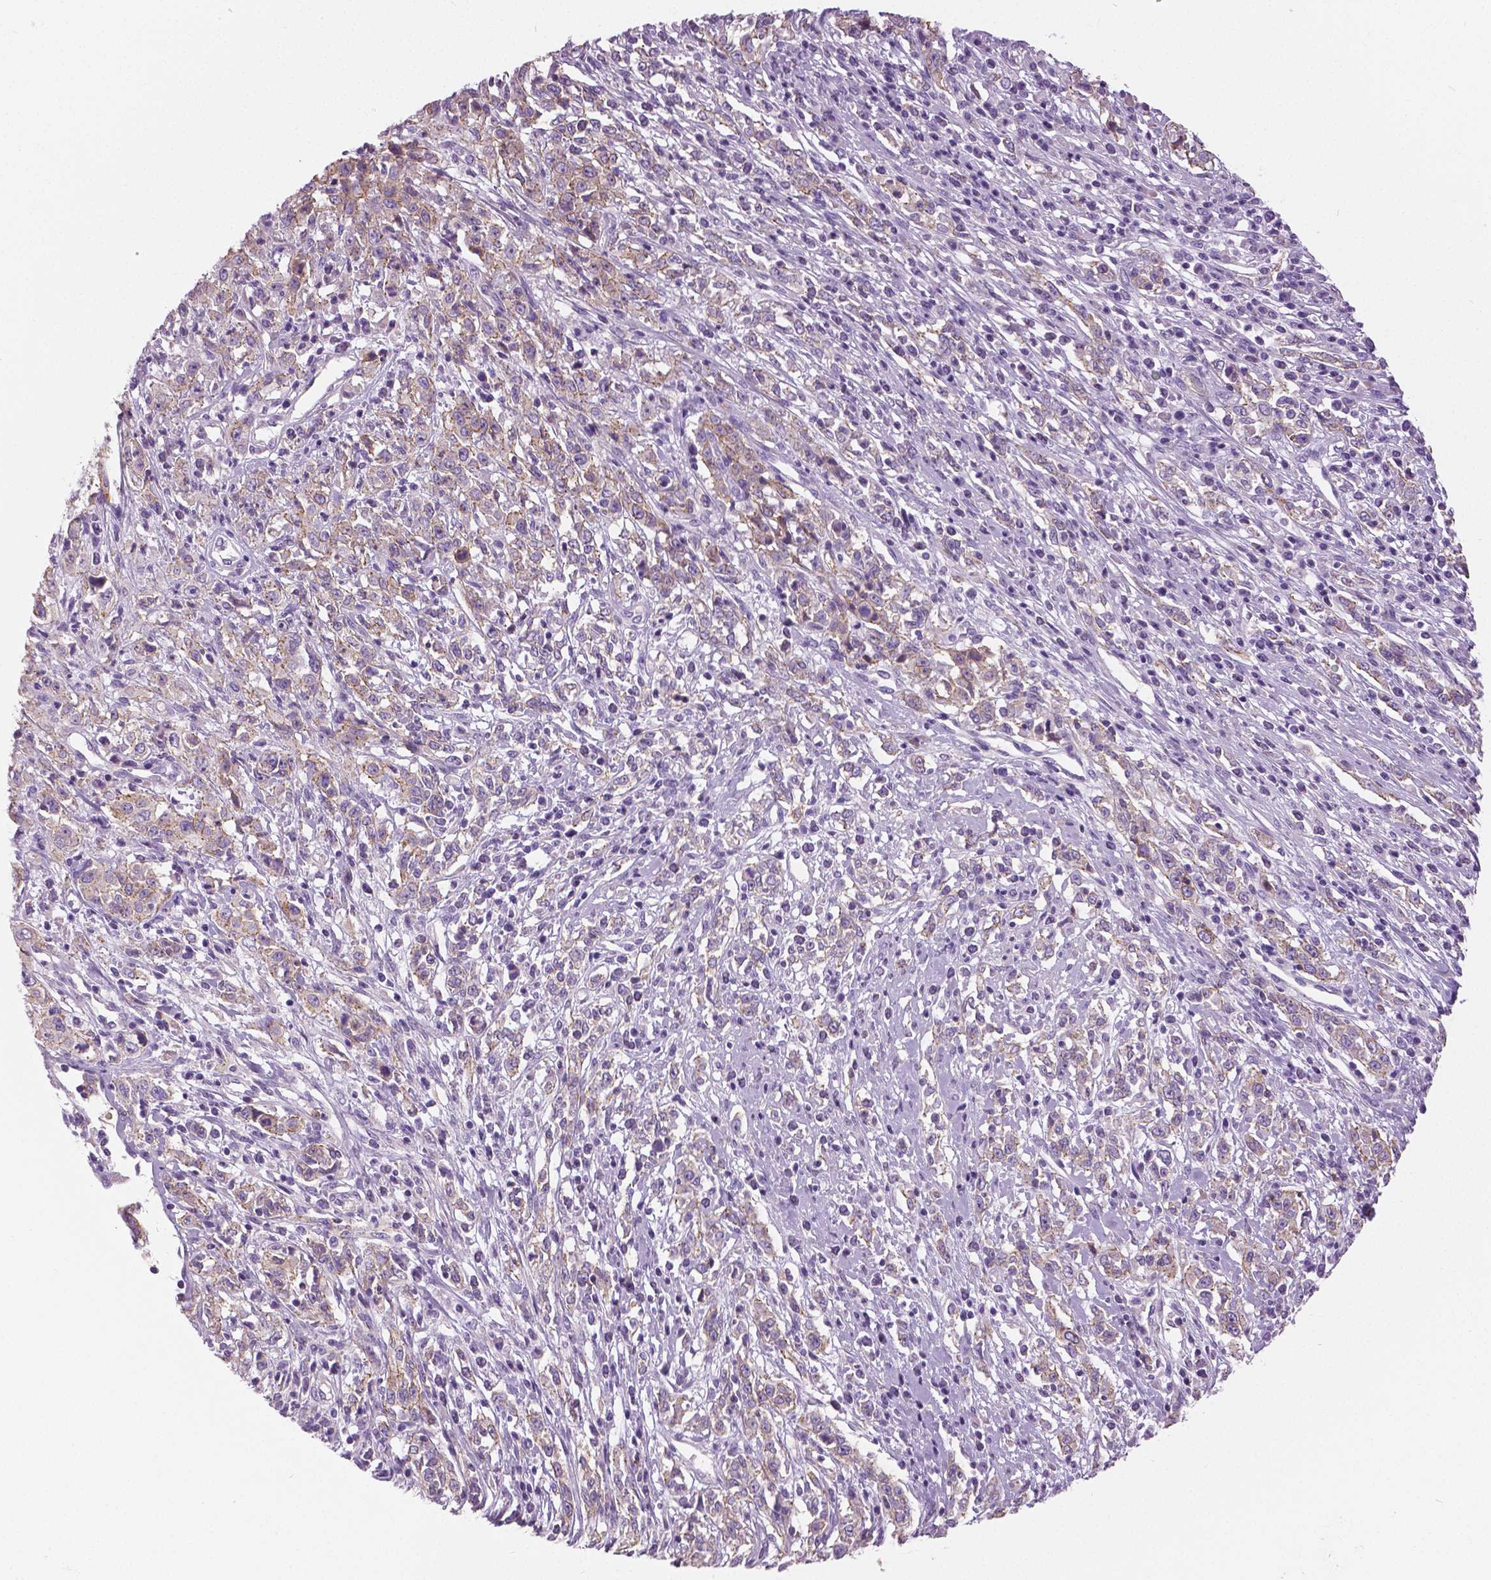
{"staining": {"intensity": "weak", "quantity": "<25%", "location": "cytoplasmic/membranous"}, "tissue": "cervical cancer", "cell_type": "Tumor cells", "image_type": "cancer", "snomed": [{"axis": "morphology", "description": "Adenocarcinoma, NOS"}, {"axis": "topography", "description": "Cervix"}], "caption": "Immunohistochemistry (IHC) image of neoplastic tissue: human cervical adenocarcinoma stained with DAB displays no significant protein positivity in tumor cells.", "gene": "SERPINI1", "patient": {"sex": "female", "age": 40}}